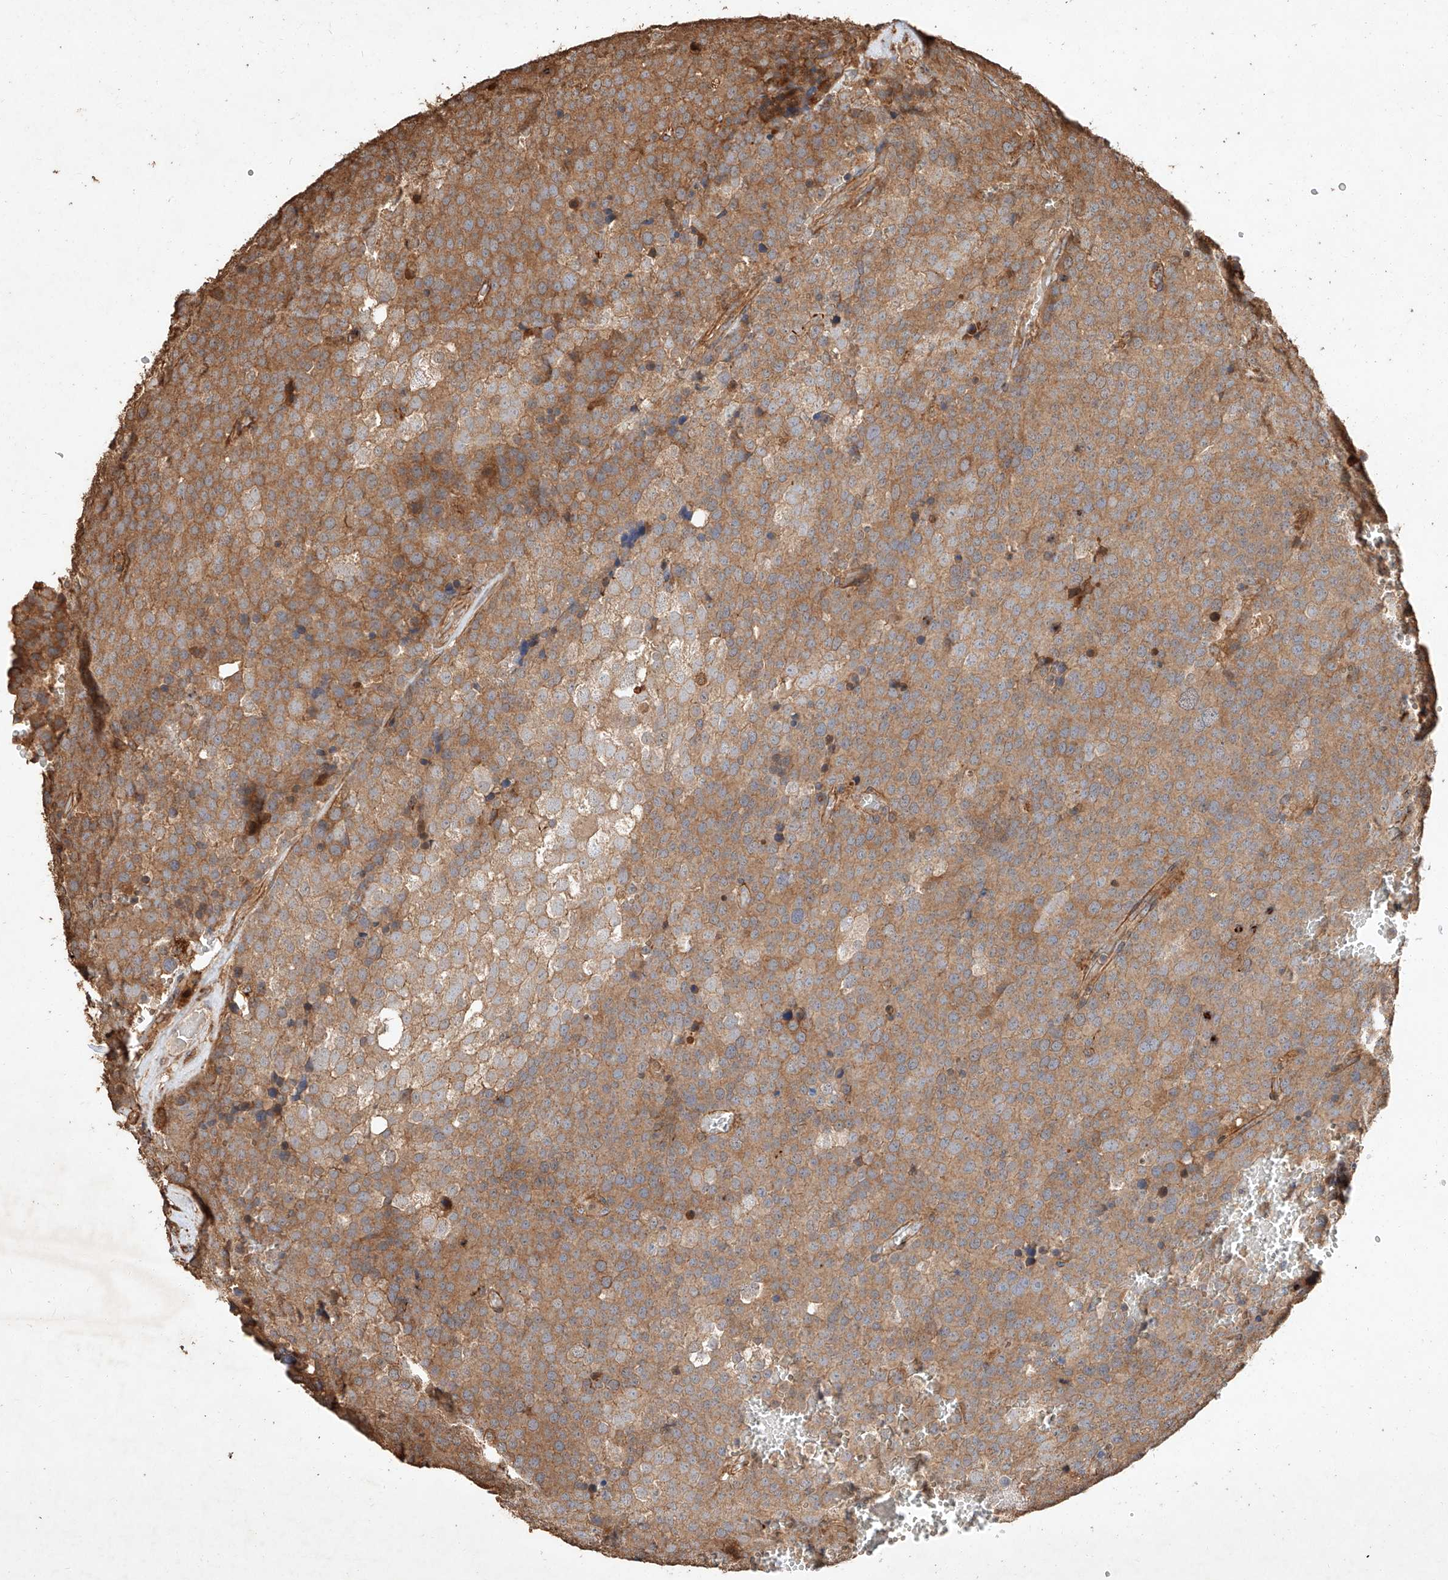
{"staining": {"intensity": "moderate", "quantity": ">75%", "location": "cytoplasmic/membranous"}, "tissue": "testis cancer", "cell_type": "Tumor cells", "image_type": "cancer", "snomed": [{"axis": "morphology", "description": "Seminoma, NOS"}, {"axis": "topography", "description": "Testis"}], "caption": "Human seminoma (testis) stained with a protein marker shows moderate staining in tumor cells.", "gene": "GHDC", "patient": {"sex": "male", "age": 71}}